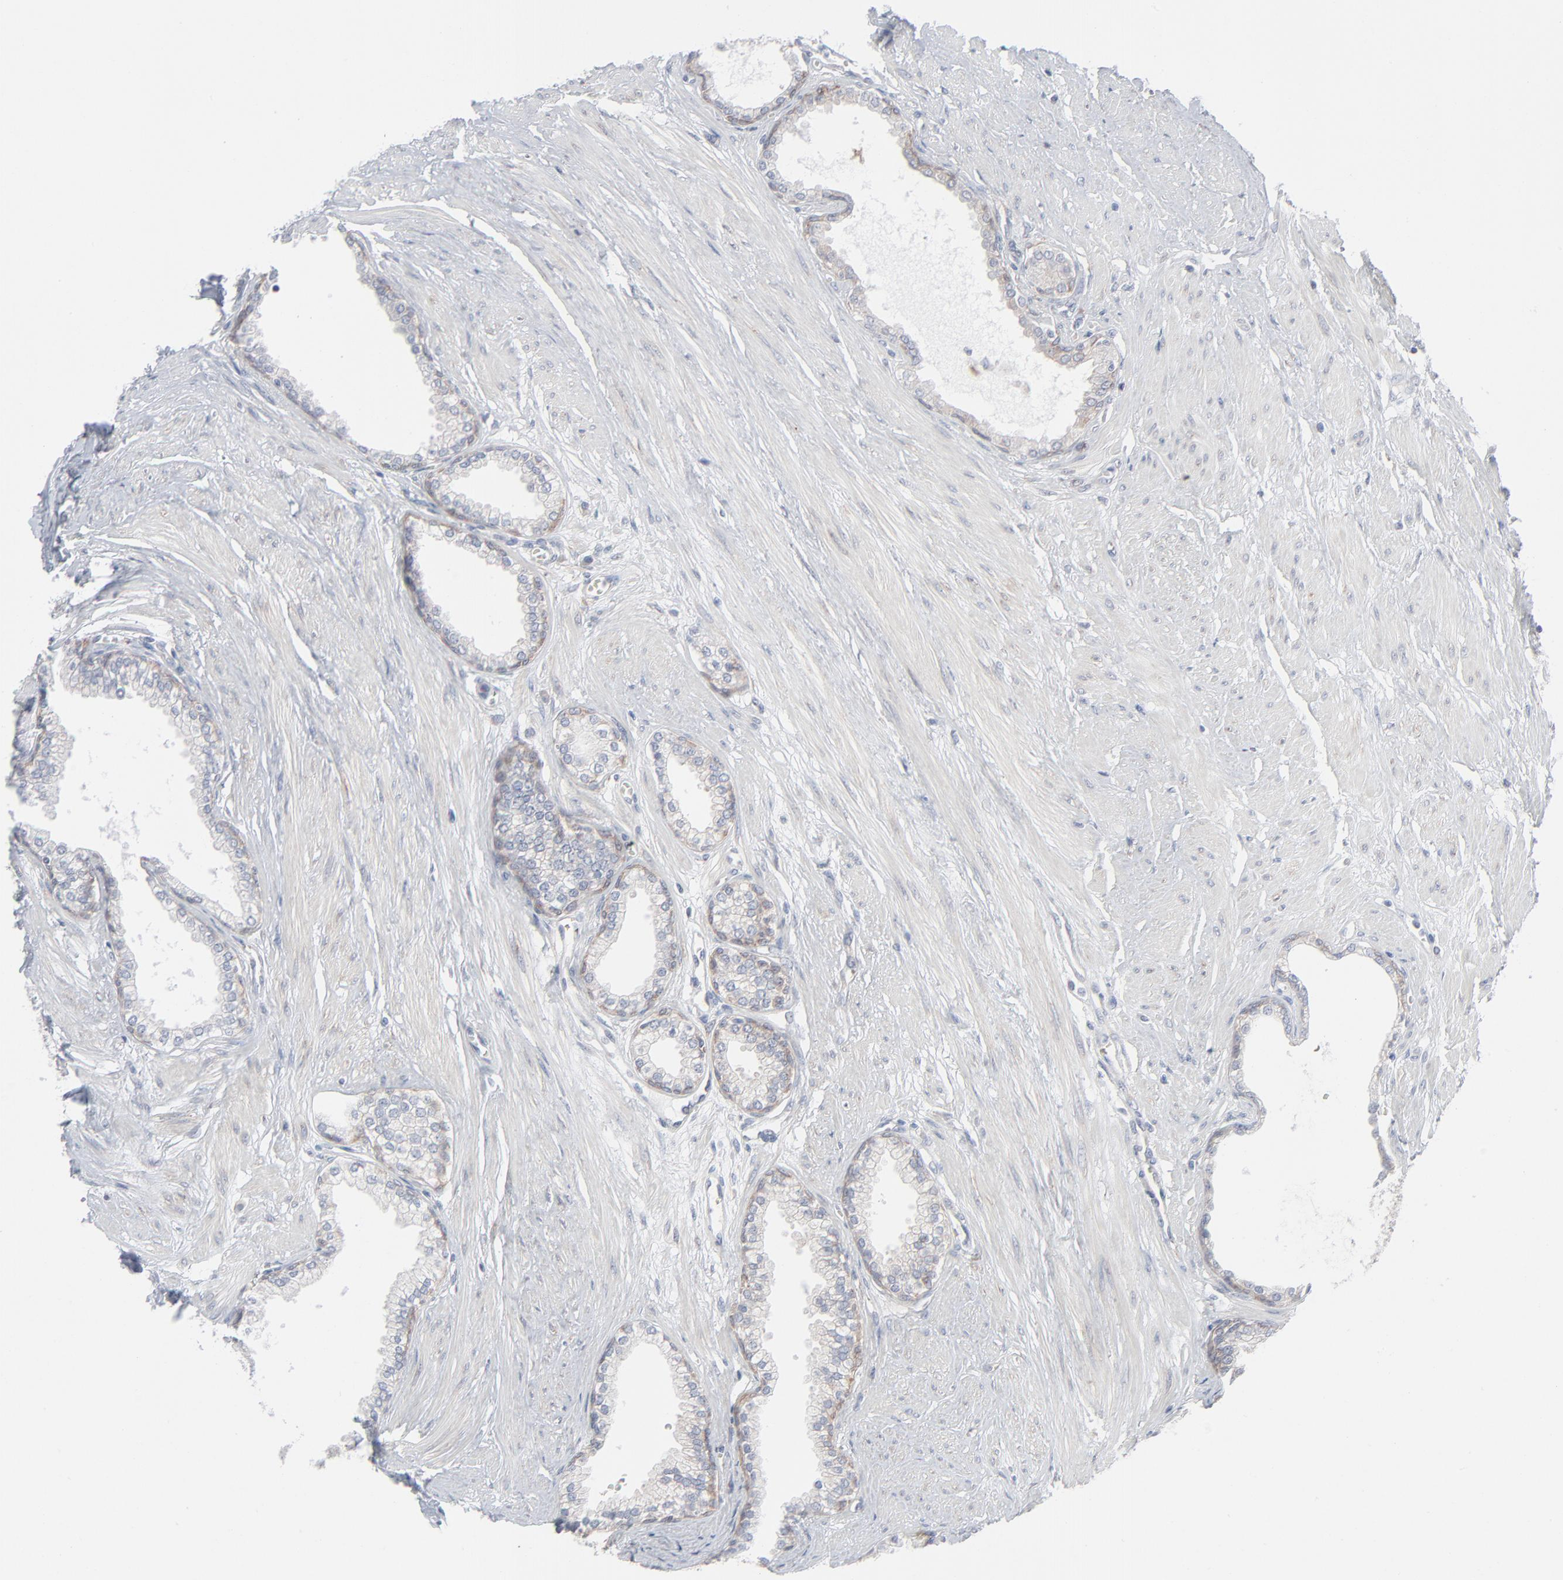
{"staining": {"intensity": "weak", "quantity": "25%-75%", "location": "cytoplasmic/membranous"}, "tissue": "prostate", "cell_type": "Glandular cells", "image_type": "normal", "snomed": [{"axis": "morphology", "description": "Normal tissue, NOS"}, {"axis": "topography", "description": "Prostate"}], "caption": "The histopathology image exhibits staining of normal prostate, revealing weak cytoplasmic/membranous protein expression (brown color) within glandular cells.", "gene": "KDSR", "patient": {"sex": "male", "age": 64}}